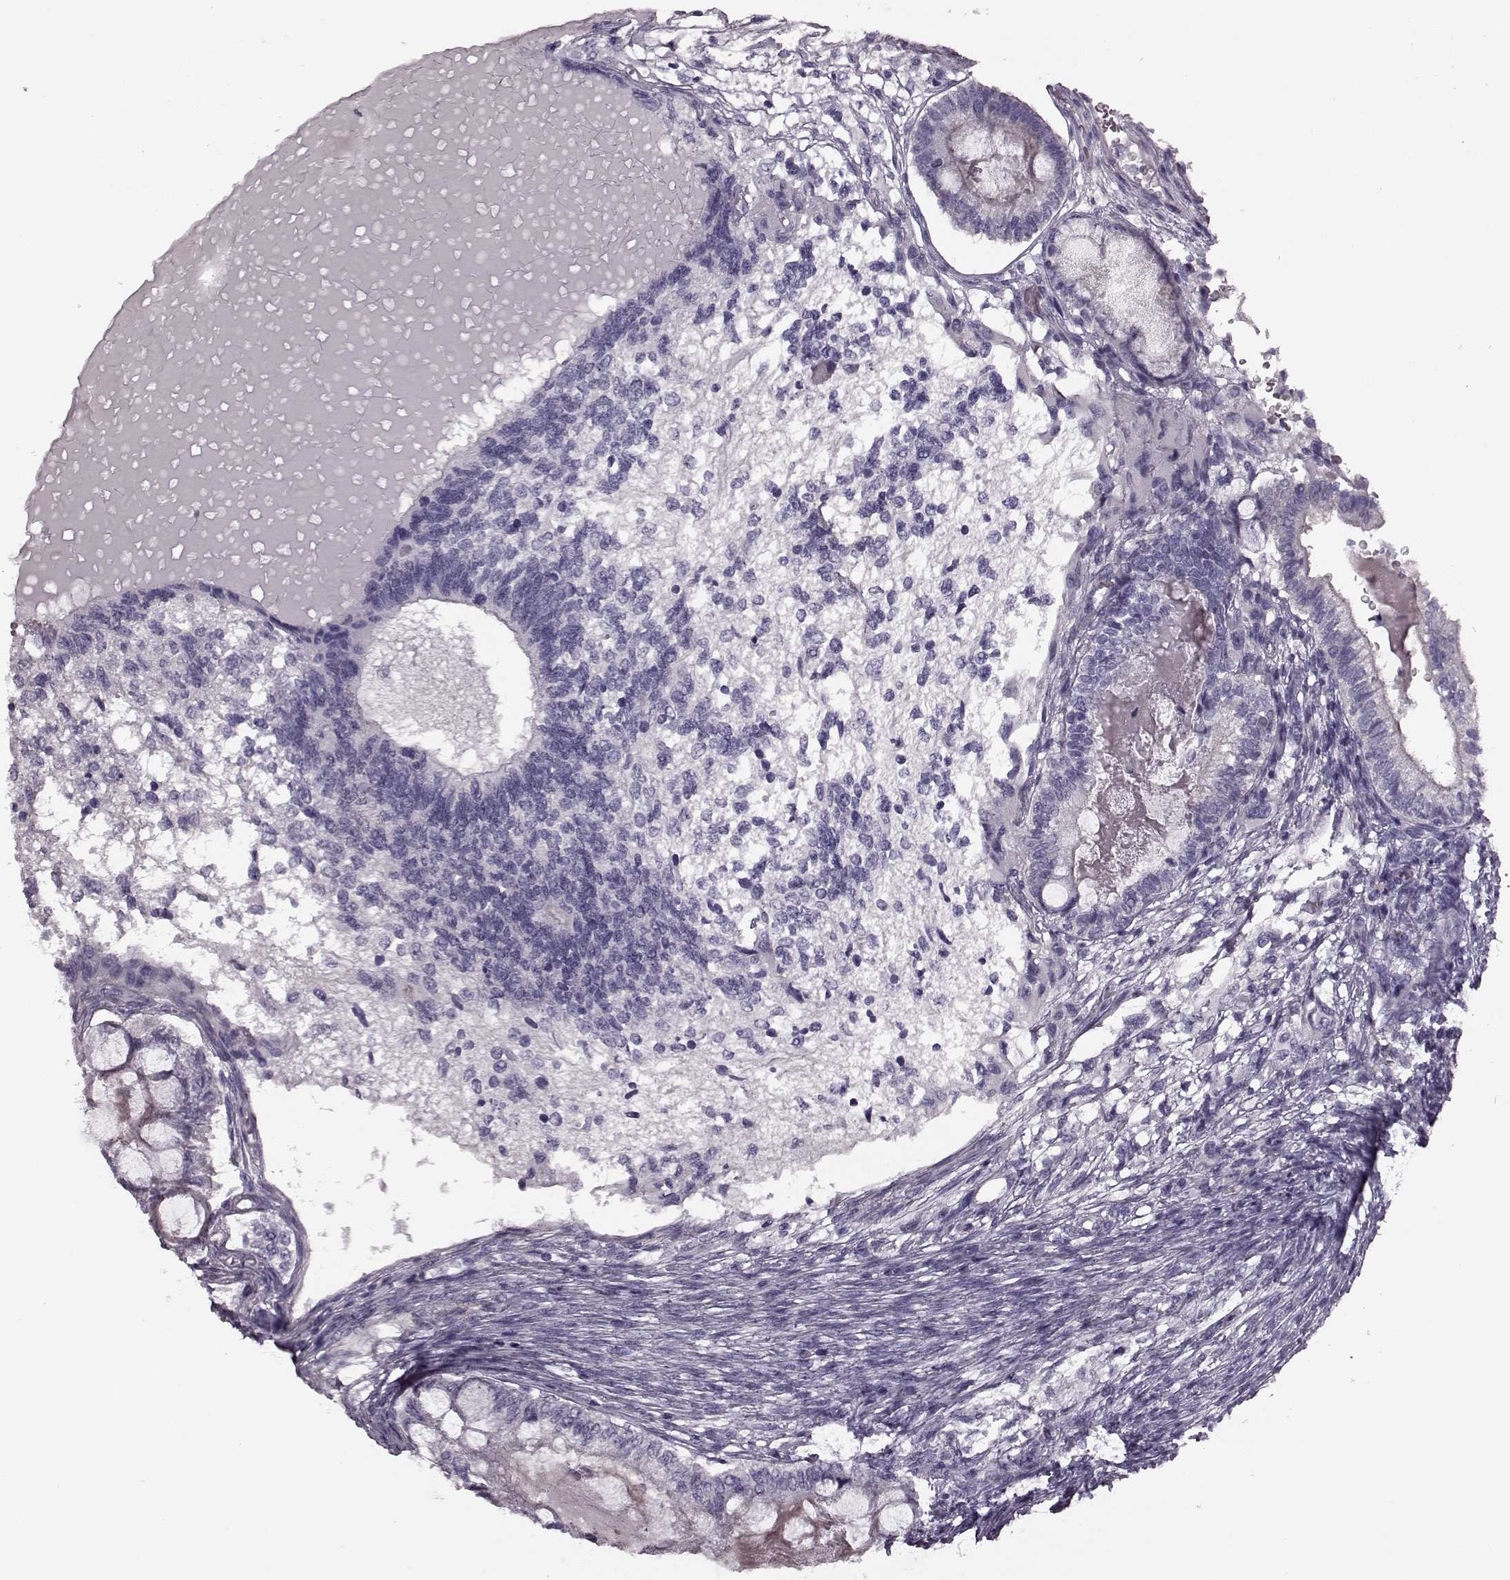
{"staining": {"intensity": "negative", "quantity": "none", "location": "none"}, "tissue": "testis cancer", "cell_type": "Tumor cells", "image_type": "cancer", "snomed": [{"axis": "morphology", "description": "Seminoma, NOS"}, {"axis": "morphology", "description": "Carcinoma, Embryonal, NOS"}, {"axis": "topography", "description": "Testis"}], "caption": "The IHC micrograph has no significant staining in tumor cells of testis cancer (seminoma) tissue. (DAB (3,3'-diaminobenzidine) immunohistochemistry, high magnification).", "gene": "SNTG1", "patient": {"sex": "male", "age": 41}}